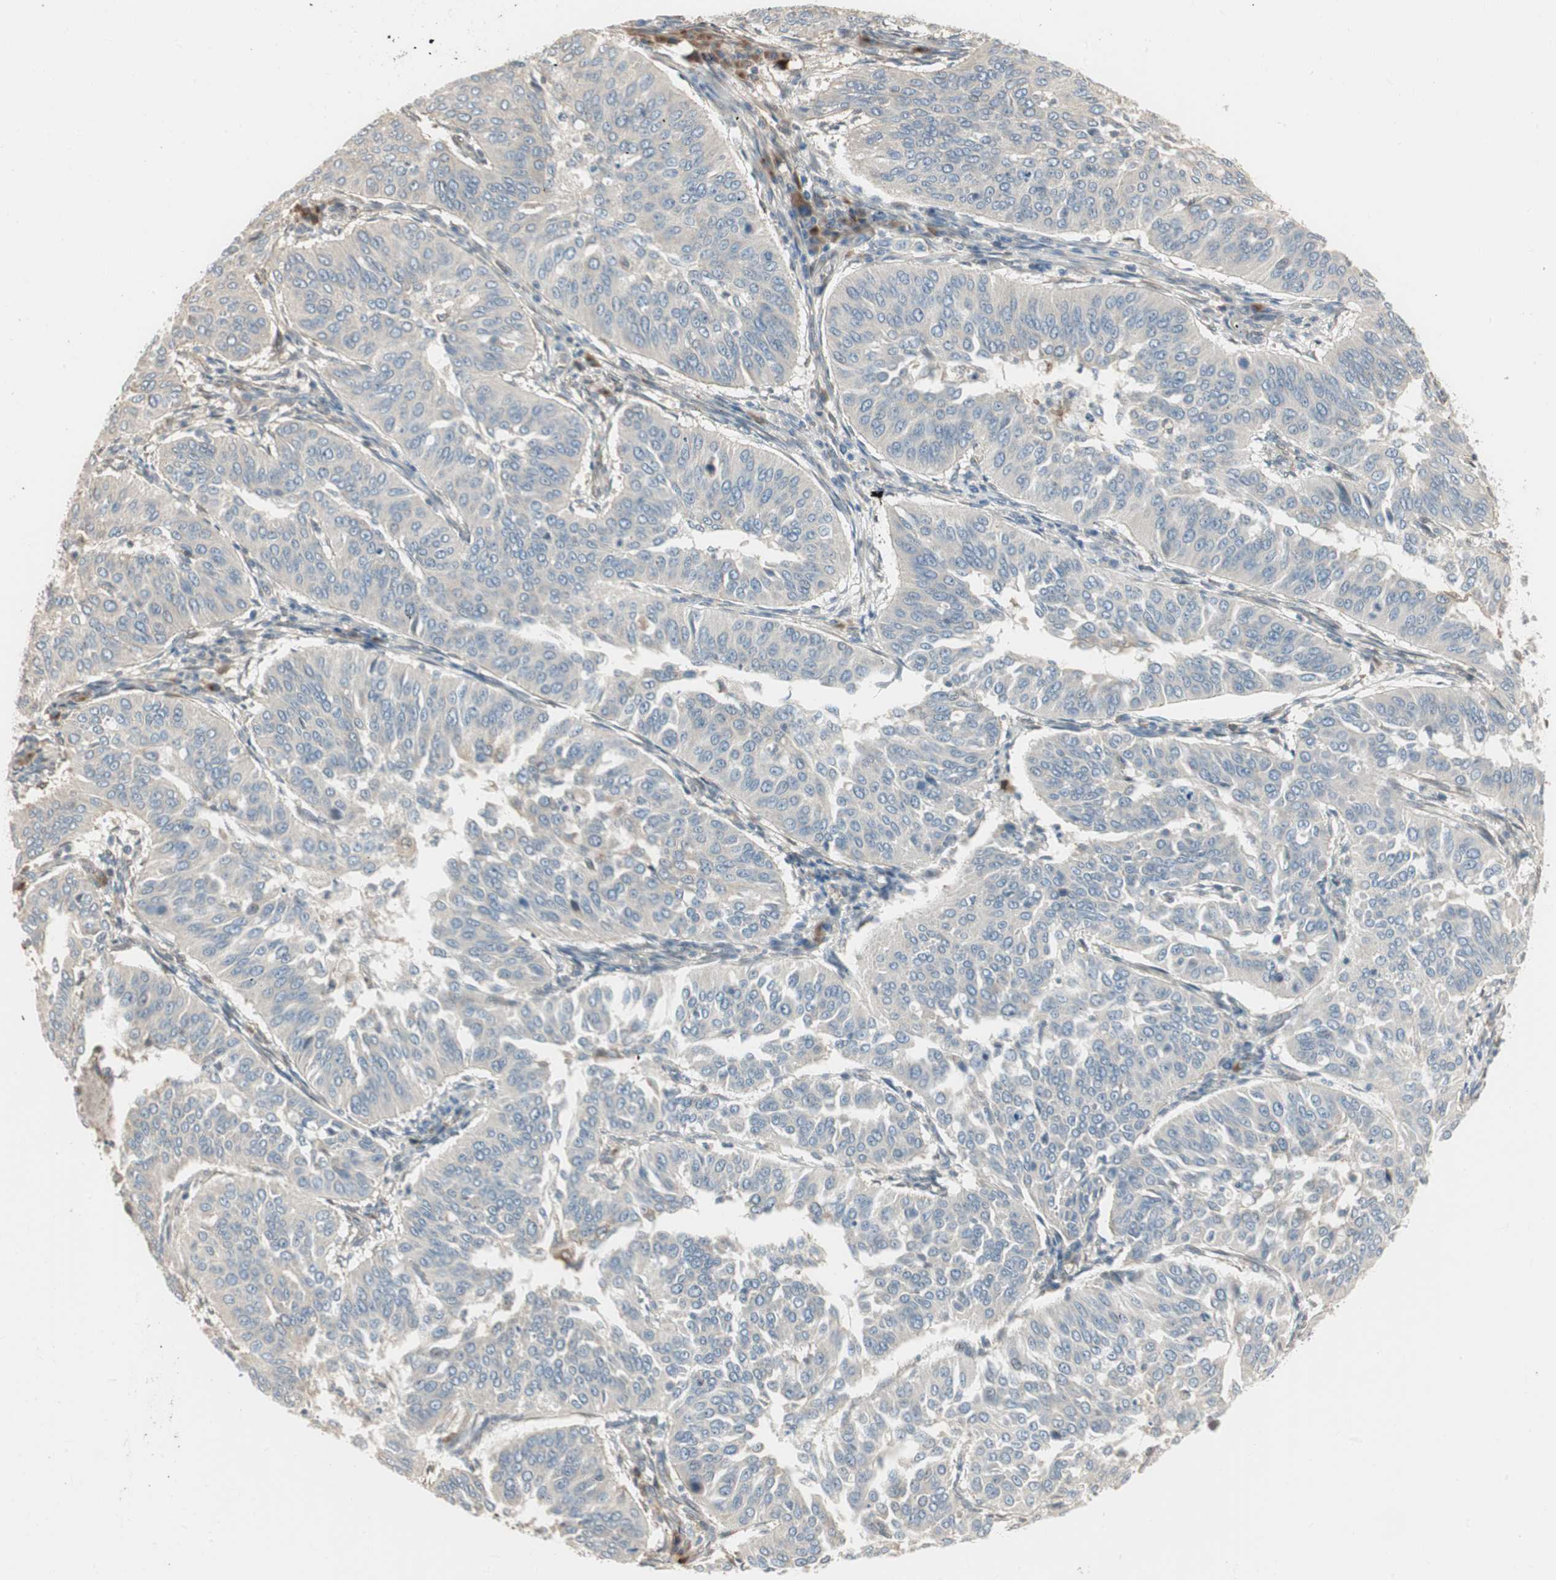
{"staining": {"intensity": "weak", "quantity": ">75%", "location": "cytoplasmic/membranous"}, "tissue": "cervical cancer", "cell_type": "Tumor cells", "image_type": "cancer", "snomed": [{"axis": "morphology", "description": "Normal tissue, NOS"}, {"axis": "morphology", "description": "Squamous cell carcinoma, NOS"}, {"axis": "topography", "description": "Cervix"}], "caption": "The photomicrograph demonstrates immunohistochemical staining of cervical cancer. There is weak cytoplasmic/membranous staining is identified in about >75% of tumor cells.", "gene": "NUCB2", "patient": {"sex": "female", "age": 39}}